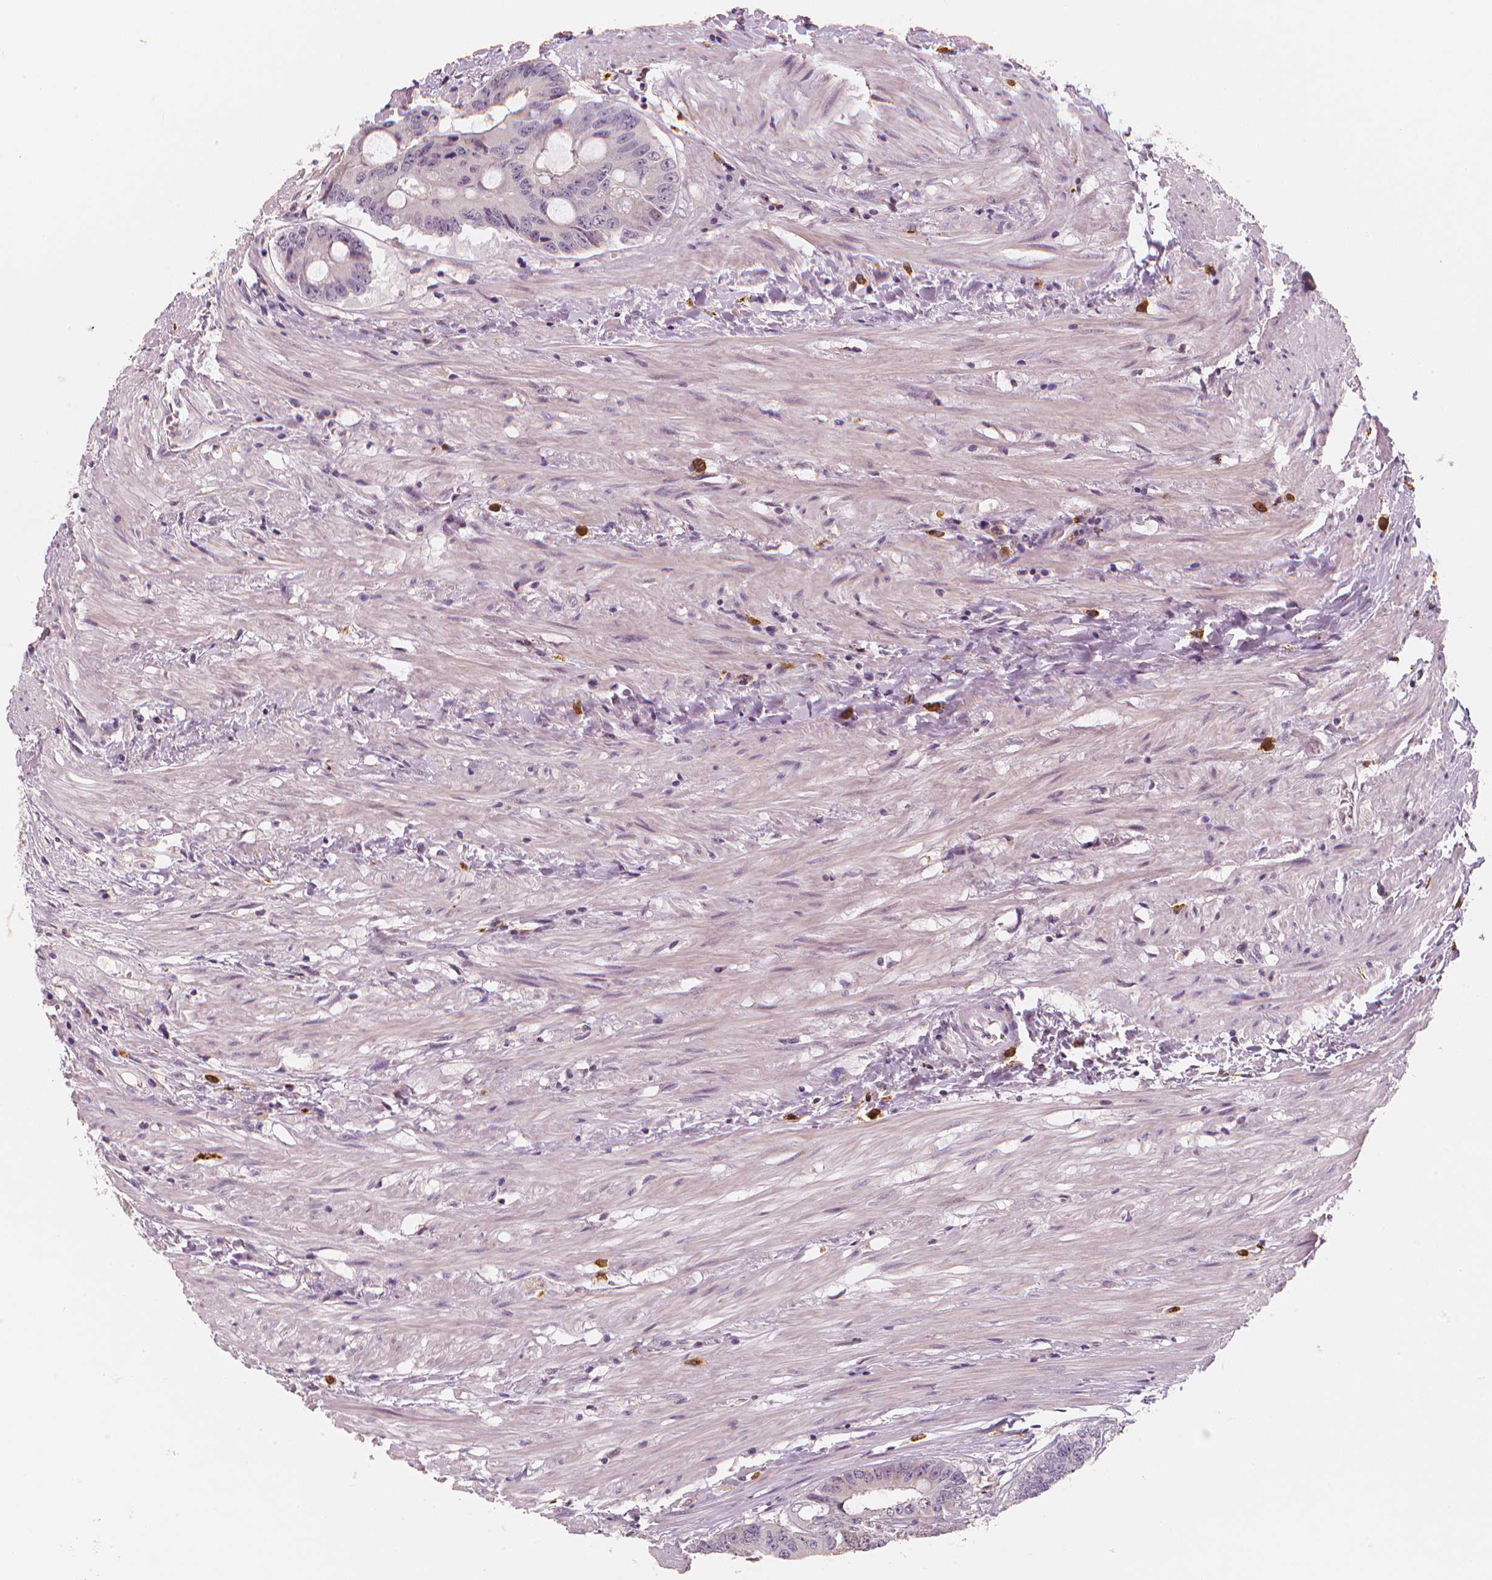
{"staining": {"intensity": "negative", "quantity": "none", "location": "none"}, "tissue": "colorectal cancer", "cell_type": "Tumor cells", "image_type": "cancer", "snomed": [{"axis": "morphology", "description": "Adenocarcinoma, NOS"}, {"axis": "topography", "description": "Rectum"}], "caption": "IHC of human colorectal adenocarcinoma demonstrates no staining in tumor cells.", "gene": "RNASE7", "patient": {"sex": "male", "age": 59}}